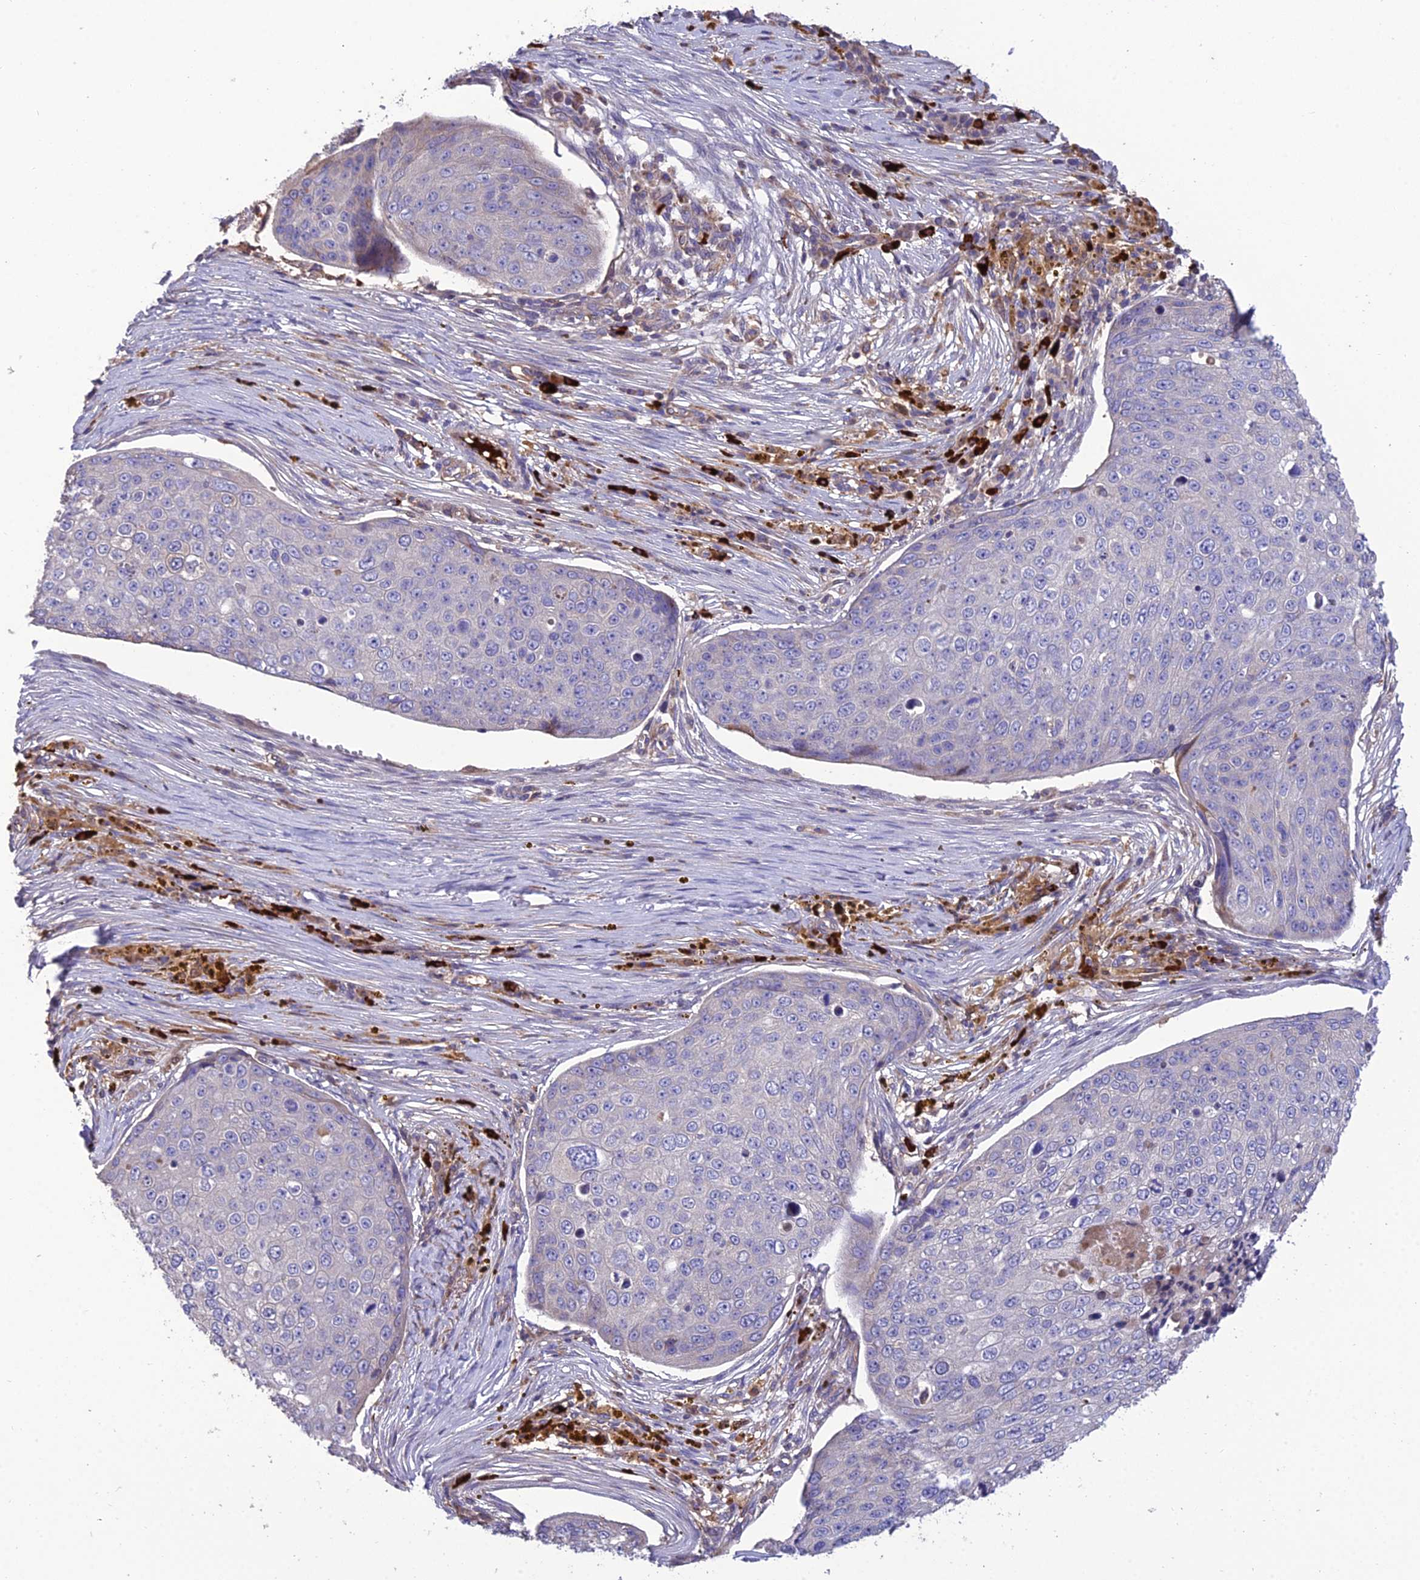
{"staining": {"intensity": "negative", "quantity": "none", "location": "none"}, "tissue": "skin cancer", "cell_type": "Tumor cells", "image_type": "cancer", "snomed": [{"axis": "morphology", "description": "Squamous cell carcinoma, NOS"}, {"axis": "topography", "description": "Skin"}], "caption": "Protein analysis of skin cancer displays no significant positivity in tumor cells.", "gene": "MIOS", "patient": {"sex": "male", "age": 71}}